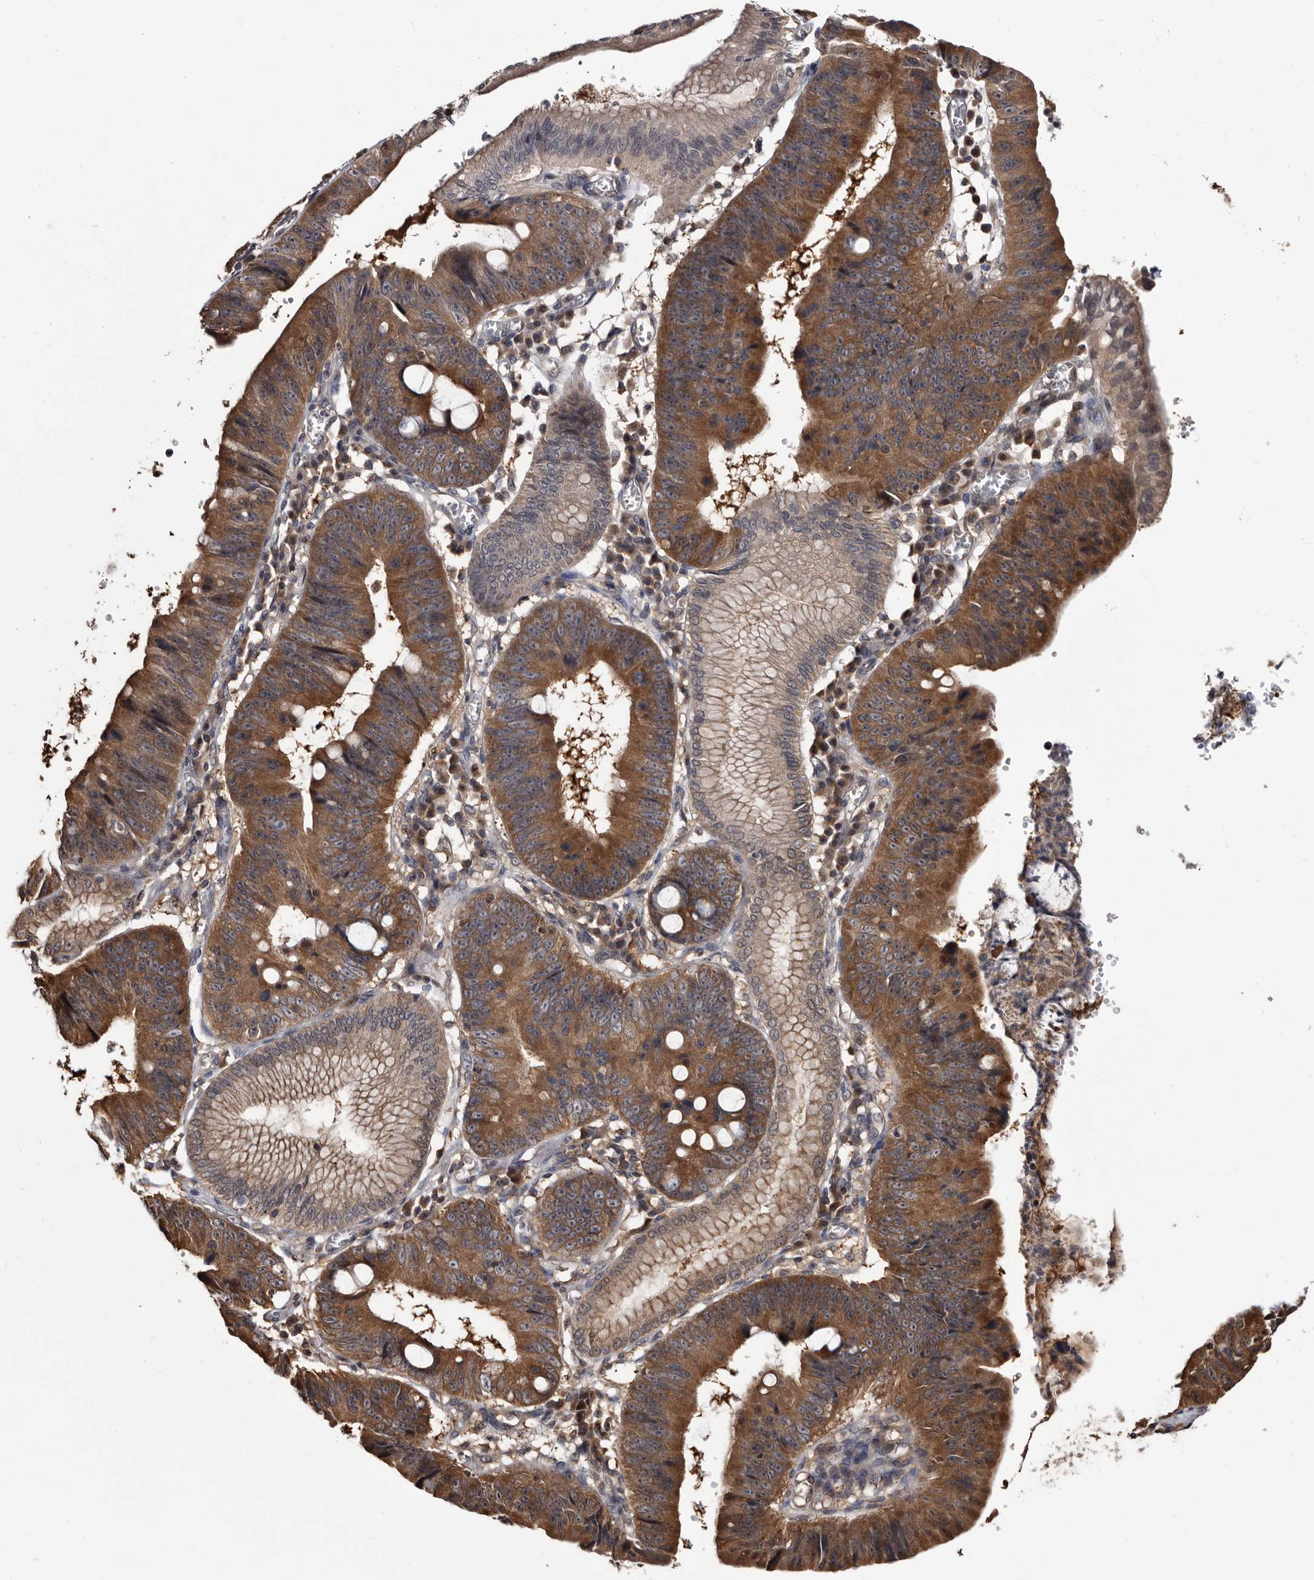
{"staining": {"intensity": "strong", "quantity": ">75%", "location": "cytoplasmic/membranous"}, "tissue": "stomach cancer", "cell_type": "Tumor cells", "image_type": "cancer", "snomed": [{"axis": "morphology", "description": "Adenocarcinoma, NOS"}, {"axis": "topography", "description": "Stomach"}], "caption": "Strong cytoplasmic/membranous positivity for a protein is appreciated in about >75% of tumor cells of adenocarcinoma (stomach) using immunohistochemistry (IHC).", "gene": "TTI2", "patient": {"sex": "male", "age": 59}}